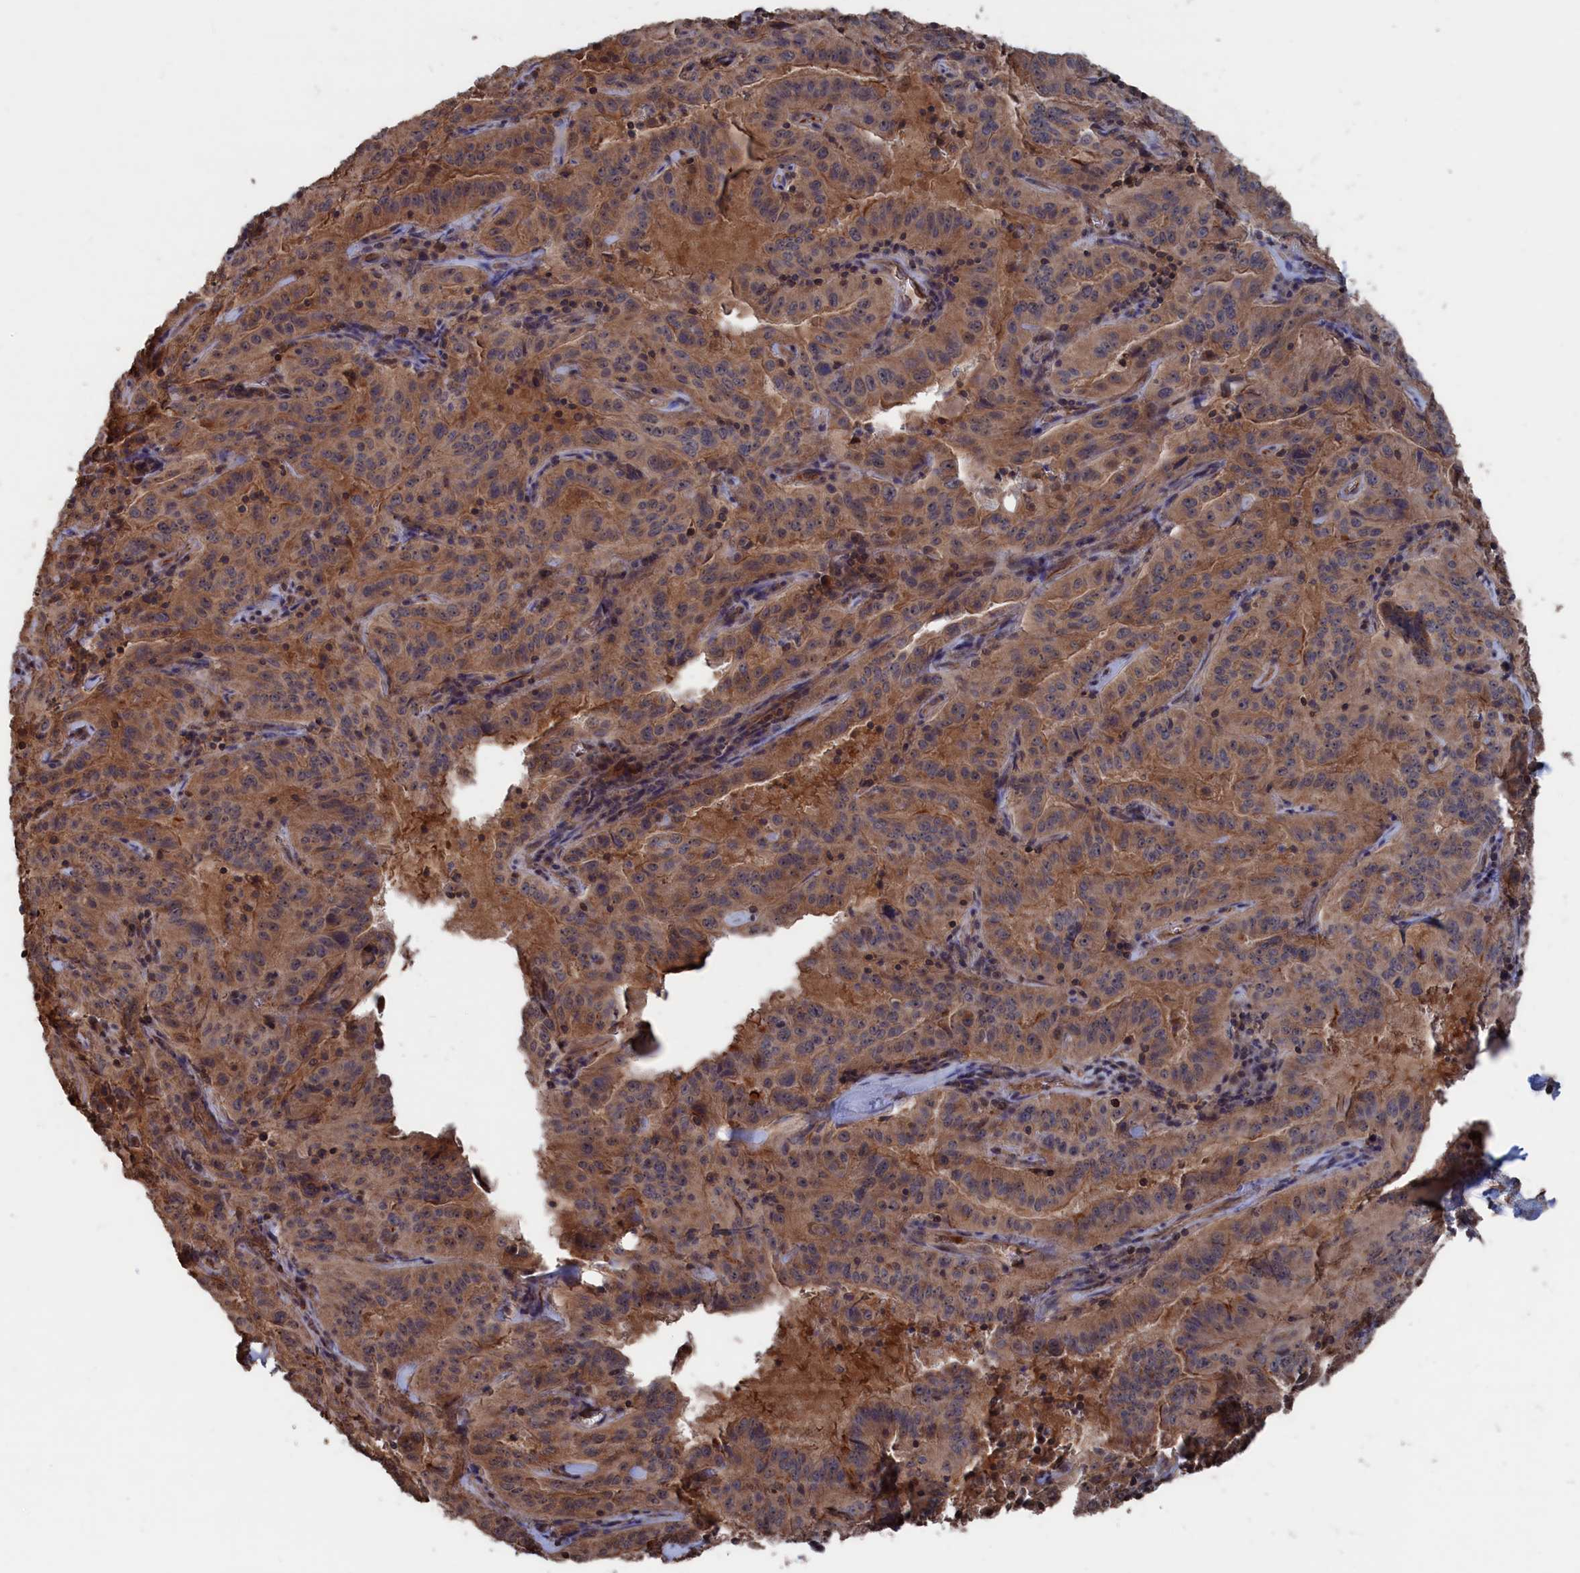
{"staining": {"intensity": "weak", "quantity": ">75%", "location": "cytoplasmic/membranous"}, "tissue": "pancreatic cancer", "cell_type": "Tumor cells", "image_type": "cancer", "snomed": [{"axis": "morphology", "description": "Adenocarcinoma, NOS"}, {"axis": "topography", "description": "Pancreas"}], "caption": "Human pancreatic cancer (adenocarcinoma) stained with a protein marker exhibits weak staining in tumor cells.", "gene": "PDE12", "patient": {"sex": "male", "age": 63}}